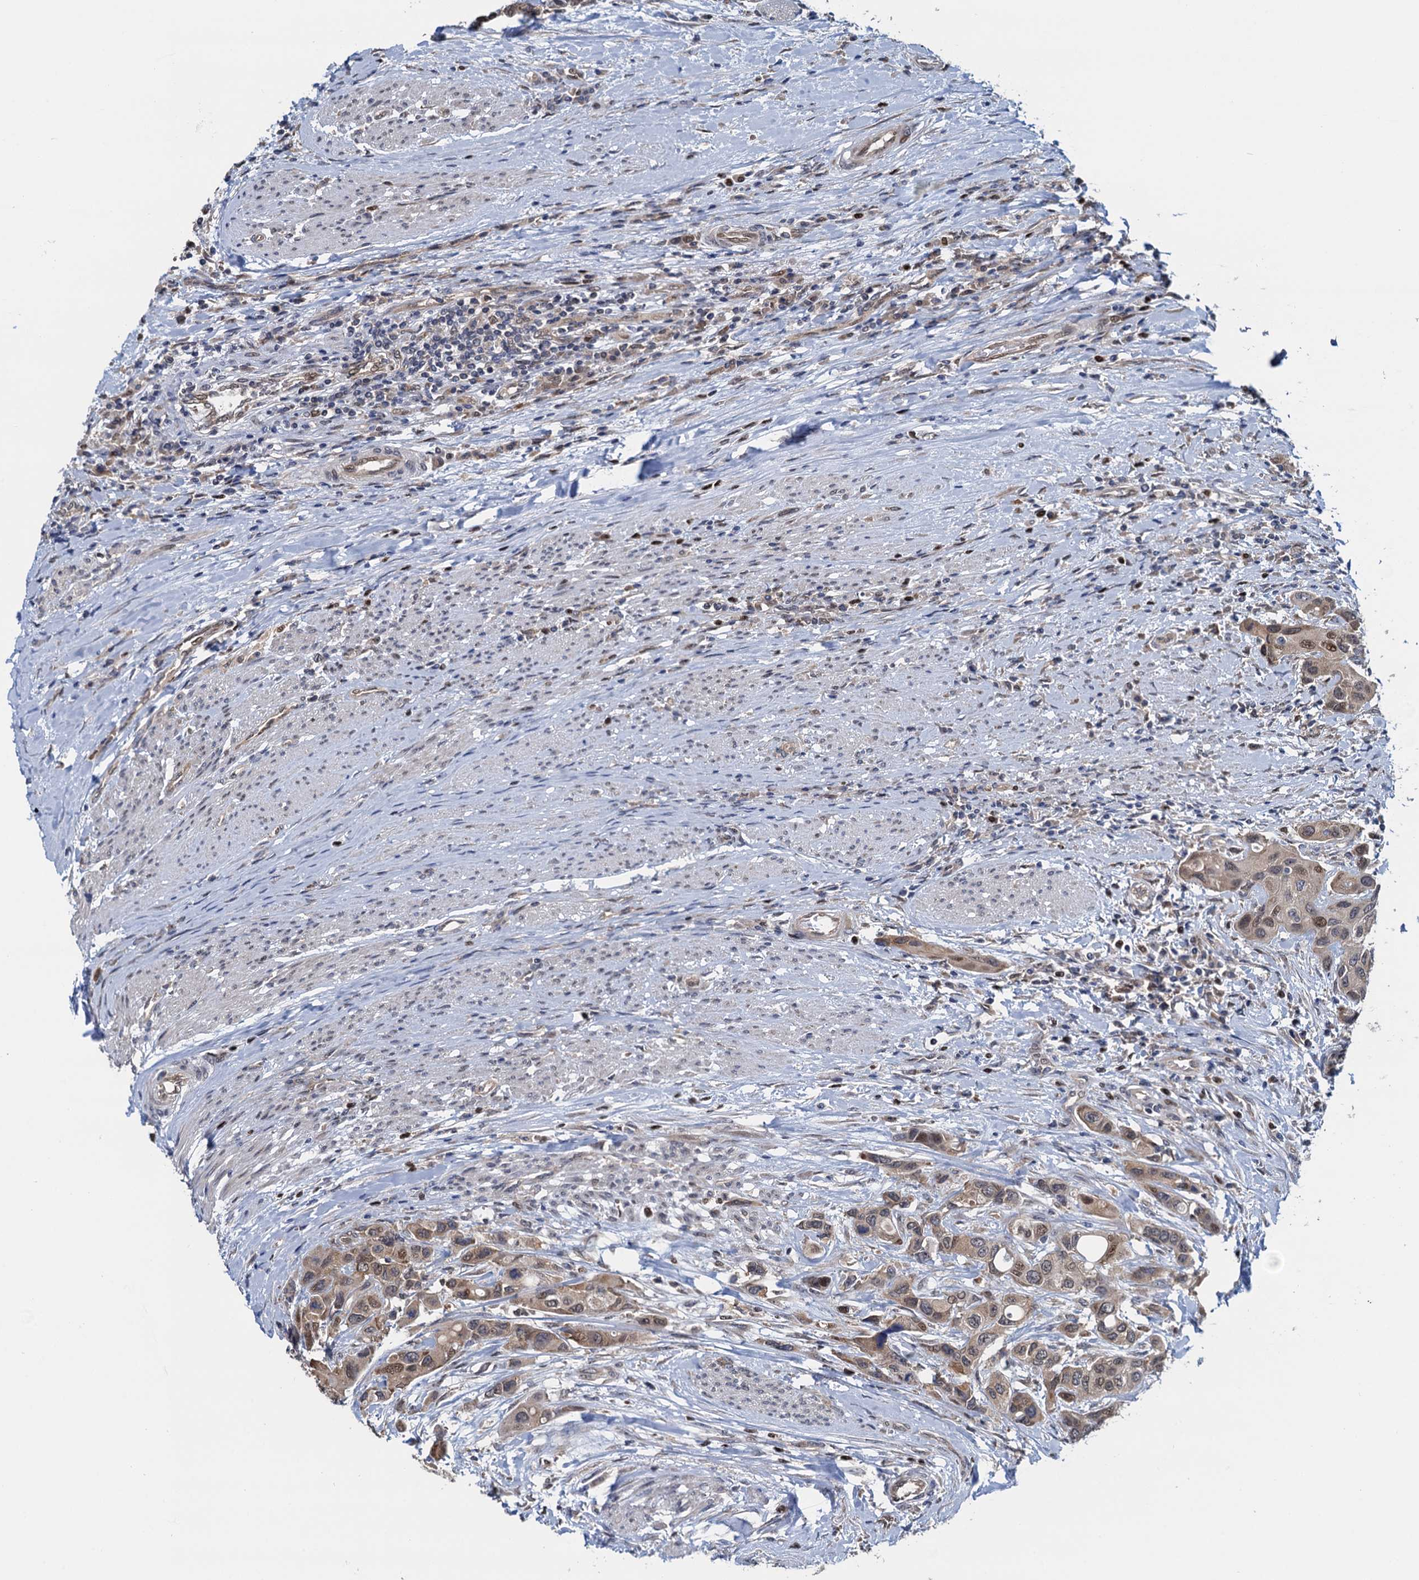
{"staining": {"intensity": "moderate", "quantity": "25%-75%", "location": "cytoplasmic/membranous,nuclear"}, "tissue": "urothelial cancer", "cell_type": "Tumor cells", "image_type": "cancer", "snomed": [{"axis": "morphology", "description": "Normal tissue, NOS"}, {"axis": "morphology", "description": "Urothelial carcinoma, High grade"}, {"axis": "topography", "description": "Vascular tissue"}, {"axis": "topography", "description": "Urinary bladder"}], "caption": "IHC (DAB) staining of urothelial carcinoma (high-grade) exhibits moderate cytoplasmic/membranous and nuclear protein staining in about 25%-75% of tumor cells.", "gene": "RNF125", "patient": {"sex": "female", "age": 56}}